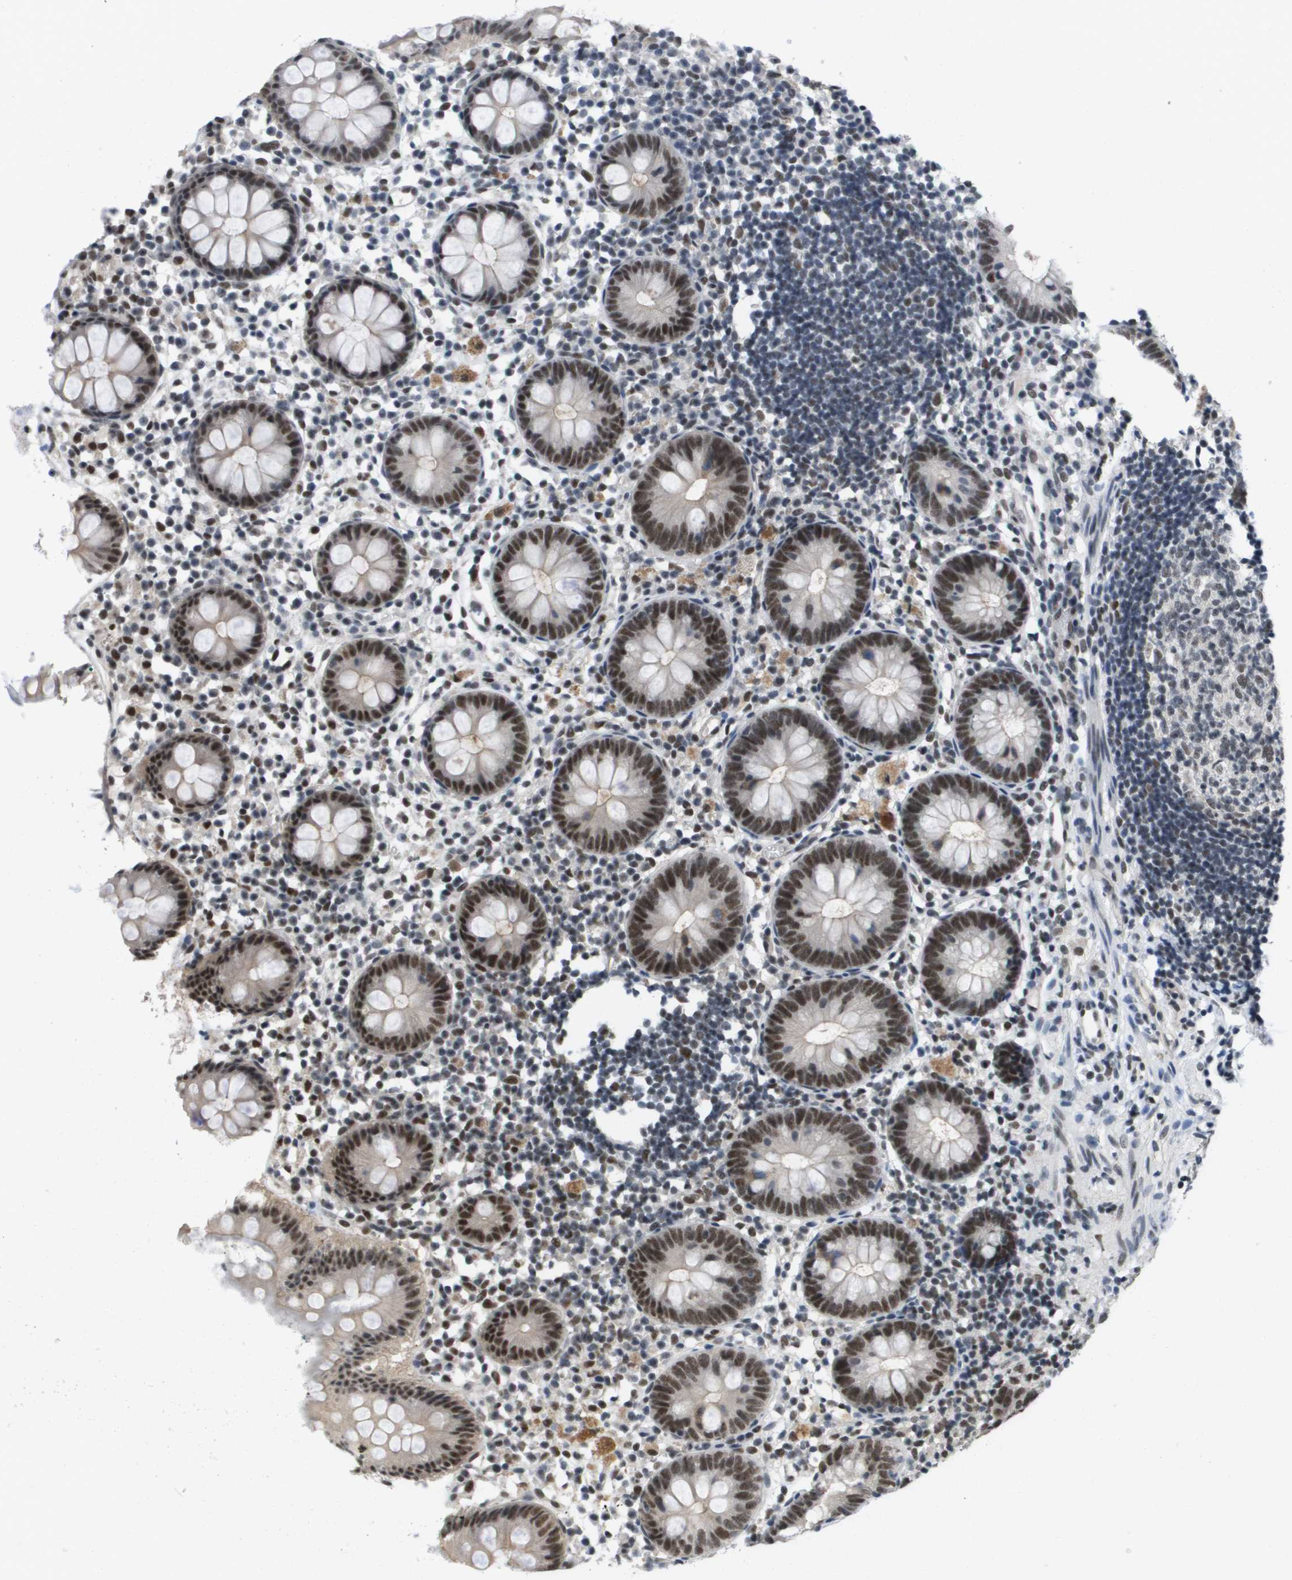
{"staining": {"intensity": "moderate", "quantity": "25%-75%", "location": "nuclear"}, "tissue": "appendix", "cell_type": "Glandular cells", "image_type": "normal", "snomed": [{"axis": "morphology", "description": "Normal tissue, NOS"}, {"axis": "topography", "description": "Appendix"}], "caption": "Protein staining by immunohistochemistry demonstrates moderate nuclear expression in about 25%-75% of glandular cells in unremarkable appendix. The protein of interest is shown in brown color, while the nuclei are stained blue.", "gene": "ISY1", "patient": {"sex": "female", "age": 20}}